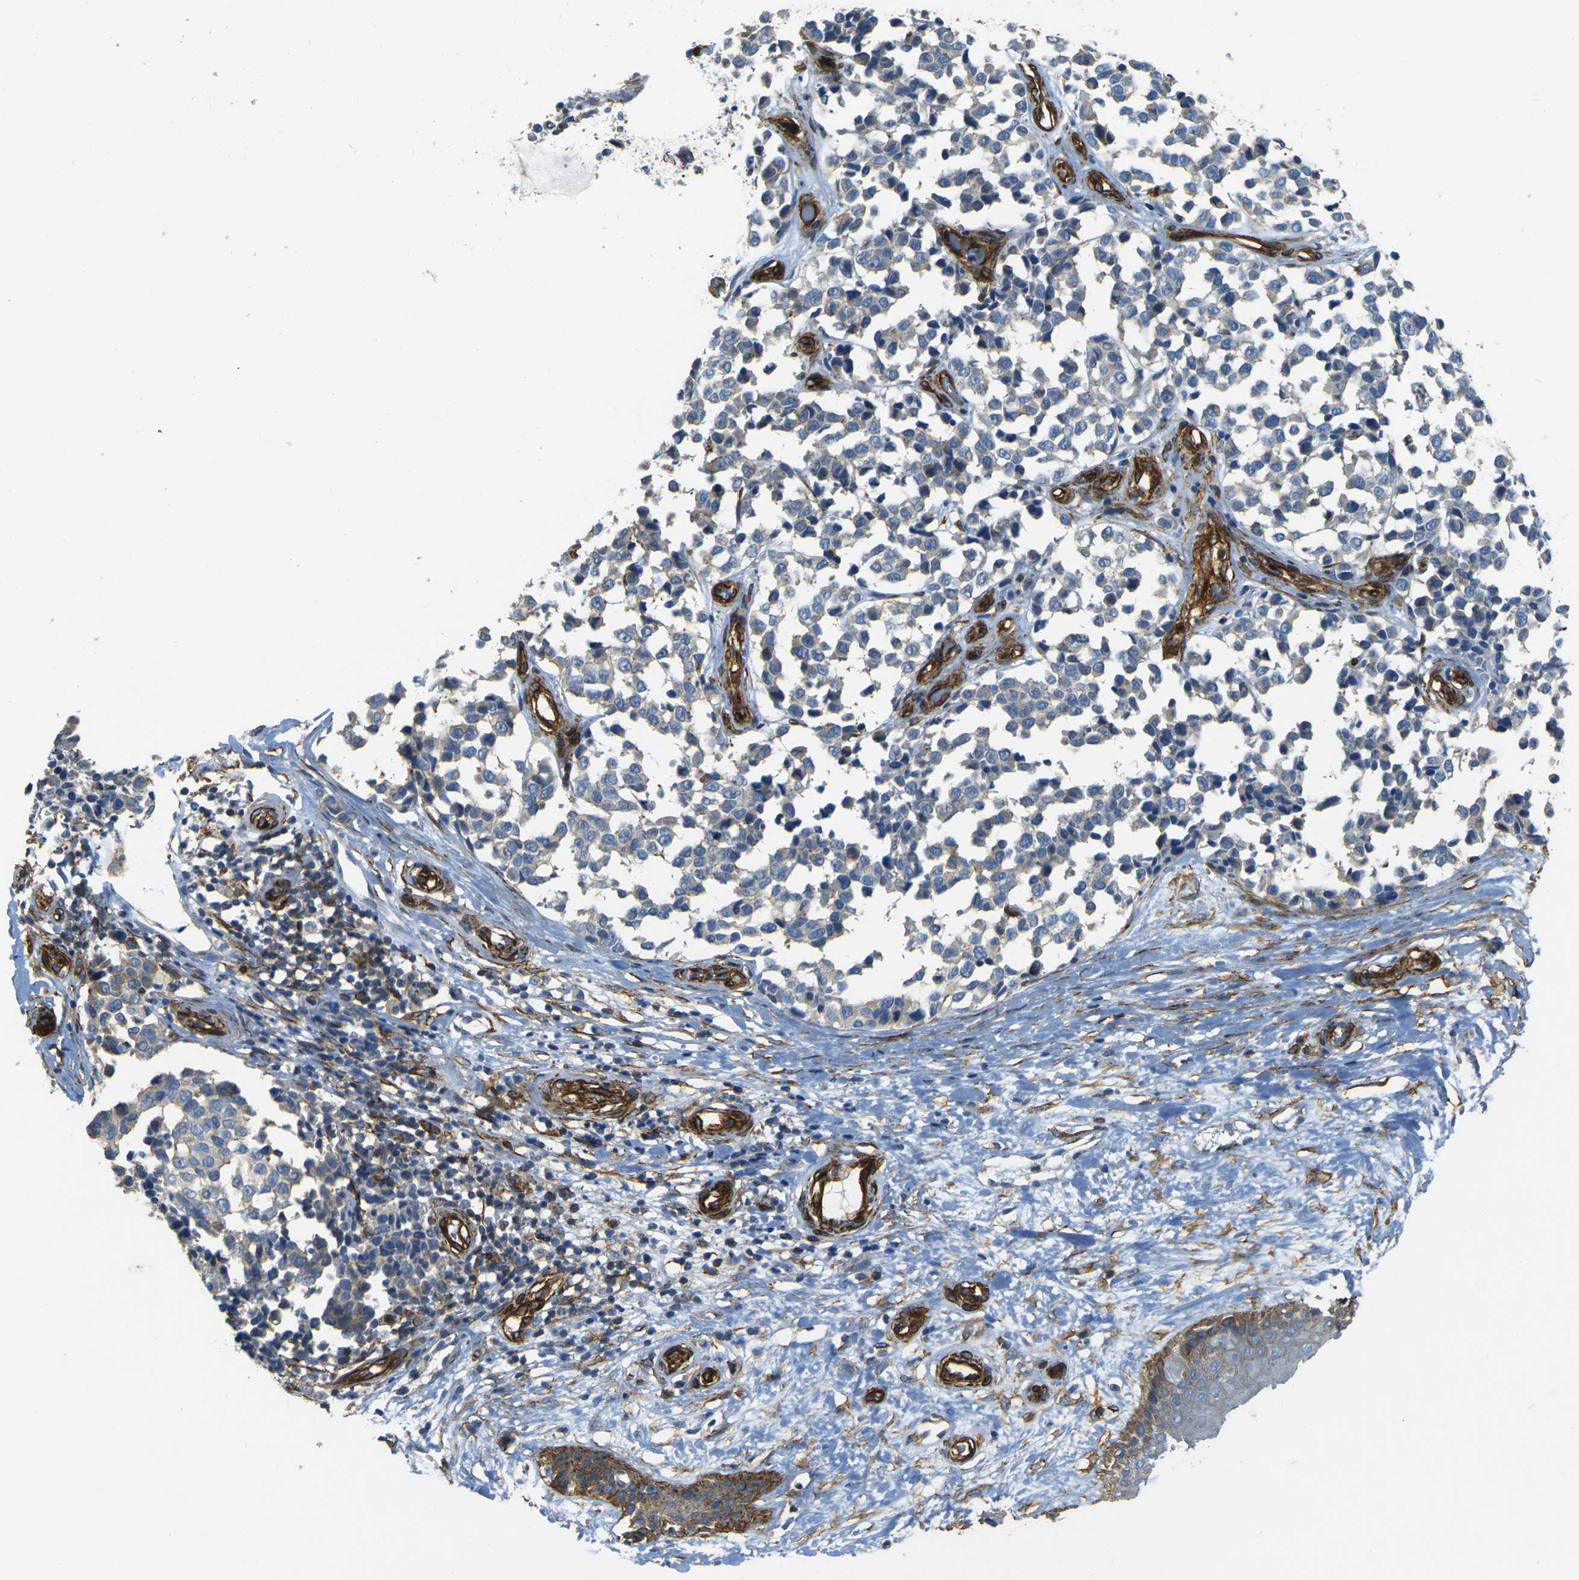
{"staining": {"intensity": "negative", "quantity": "none", "location": "none"}, "tissue": "melanoma", "cell_type": "Tumor cells", "image_type": "cancer", "snomed": [{"axis": "morphology", "description": "Malignant melanoma, NOS"}, {"axis": "topography", "description": "Skin"}], "caption": "IHC photomicrograph of neoplastic tissue: melanoma stained with DAB exhibits no significant protein expression in tumor cells. (Immunohistochemistry, brightfield microscopy, high magnification).", "gene": "EPHA7", "patient": {"sex": "female", "age": 64}}